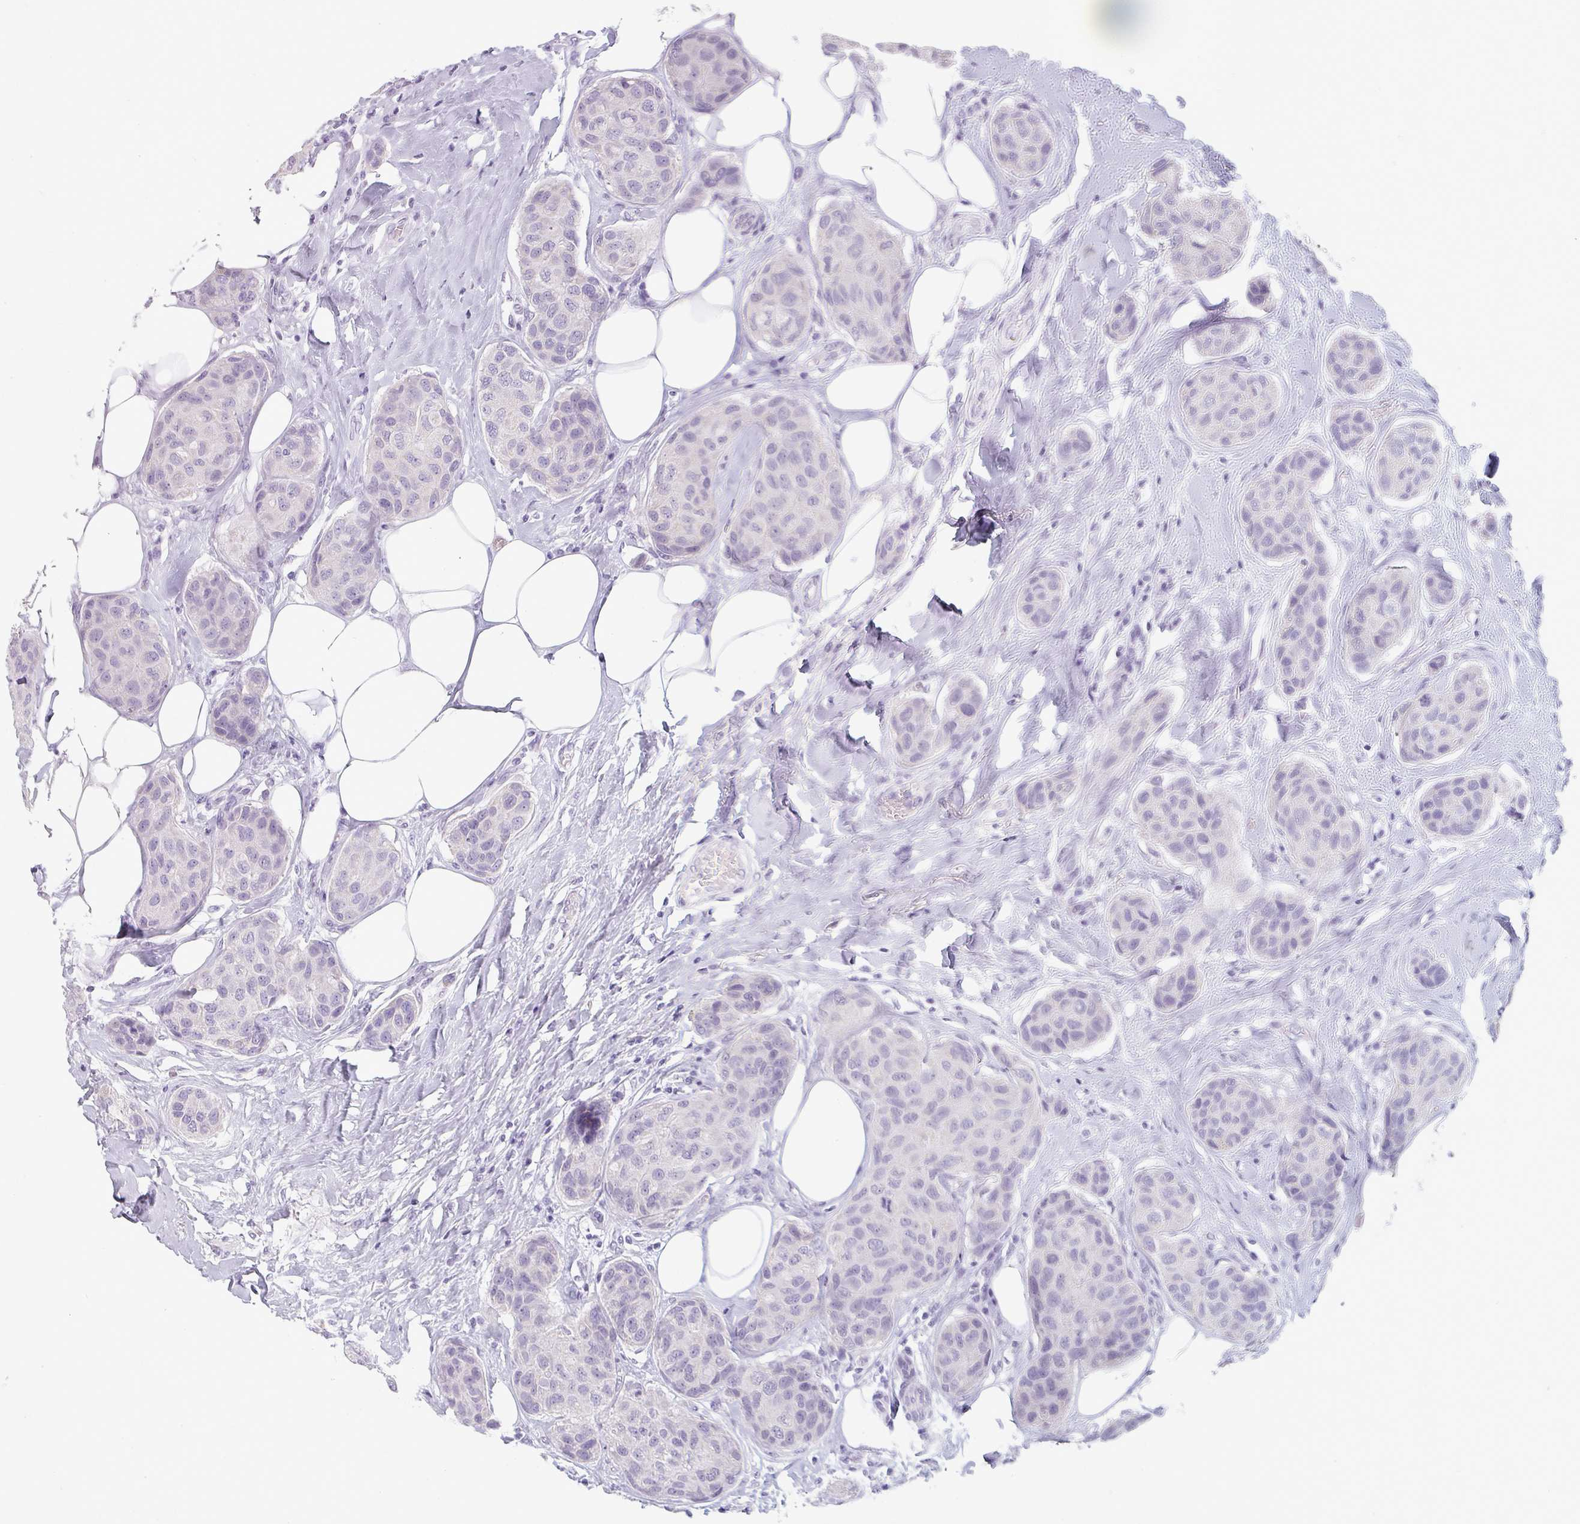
{"staining": {"intensity": "negative", "quantity": "none", "location": "none"}, "tissue": "breast cancer", "cell_type": "Tumor cells", "image_type": "cancer", "snomed": [{"axis": "morphology", "description": "Duct carcinoma"}, {"axis": "topography", "description": "Breast"}, {"axis": "topography", "description": "Lymph node"}], "caption": "DAB (3,3'-diaminobenzidine) immunohistochemical staining of infiltrating ductal carcinoma (breast) displays no significant expression in tumor cells.", "gene": "SFTPA1", "patient": {"sex": "female", "age": 80}}